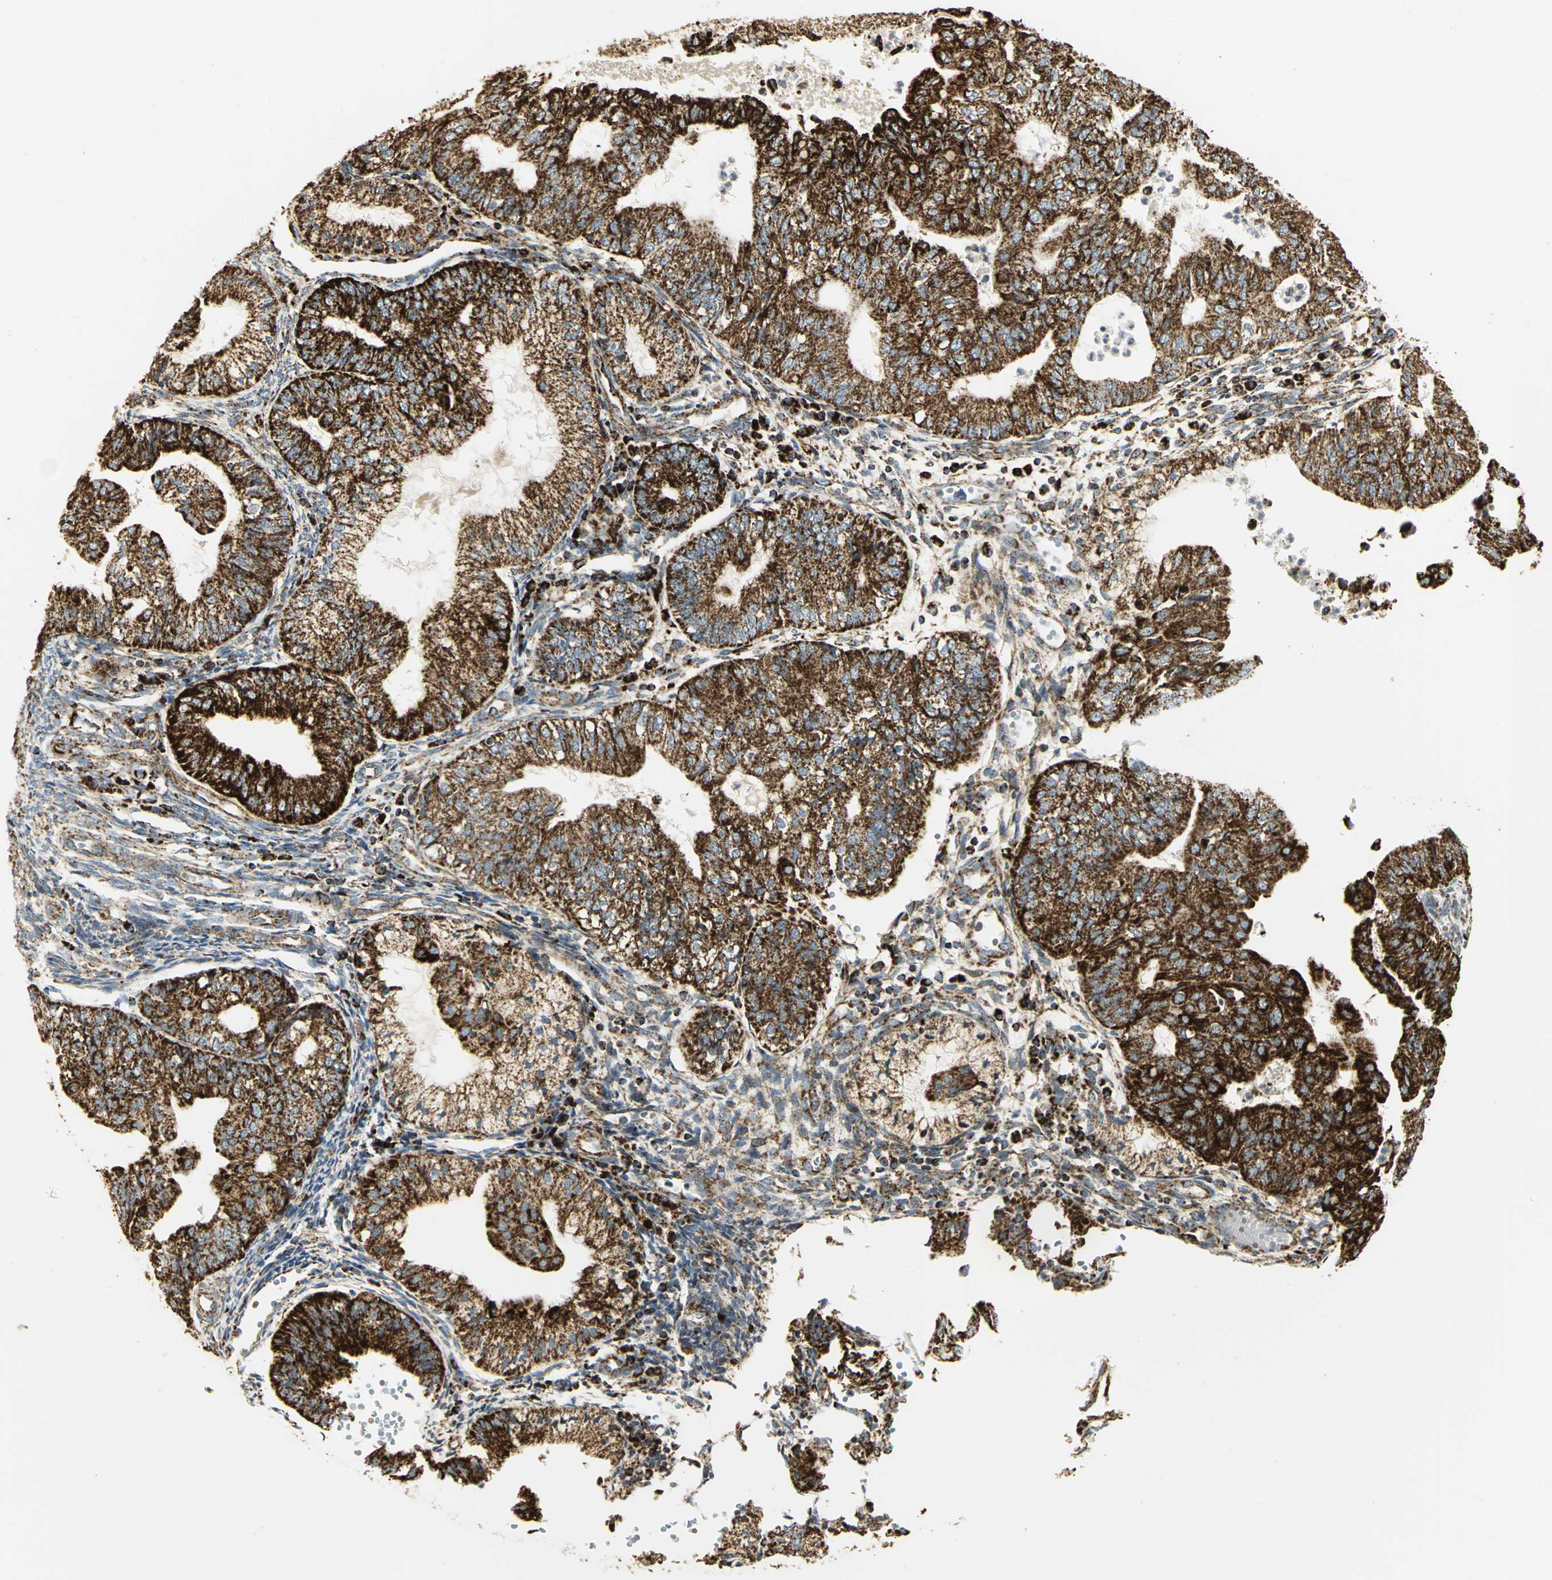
{"staining": {"intensity": "strong", "quantity": ">75%", "location": "cytoplasmic/membranous"}, "tissue": "endometrial cancer", "cell_type": "Tumor cells", "image_type": "cancer", "snomed": [{"axis": "morphology", "description": "Adenocarcinoma, NOS"}, {"axis": "topography", "description": "Endometrium"}], "caption": "A micrograph showing strong cytoplasmic/membranous staining in approximately >75% of tumor cells in endometrial cancer (adenocarcinoma), as visualized by brown immunohistochemical staining.", "gene": "VDAC1", "patient": {"sex": "female", "age": 59}}